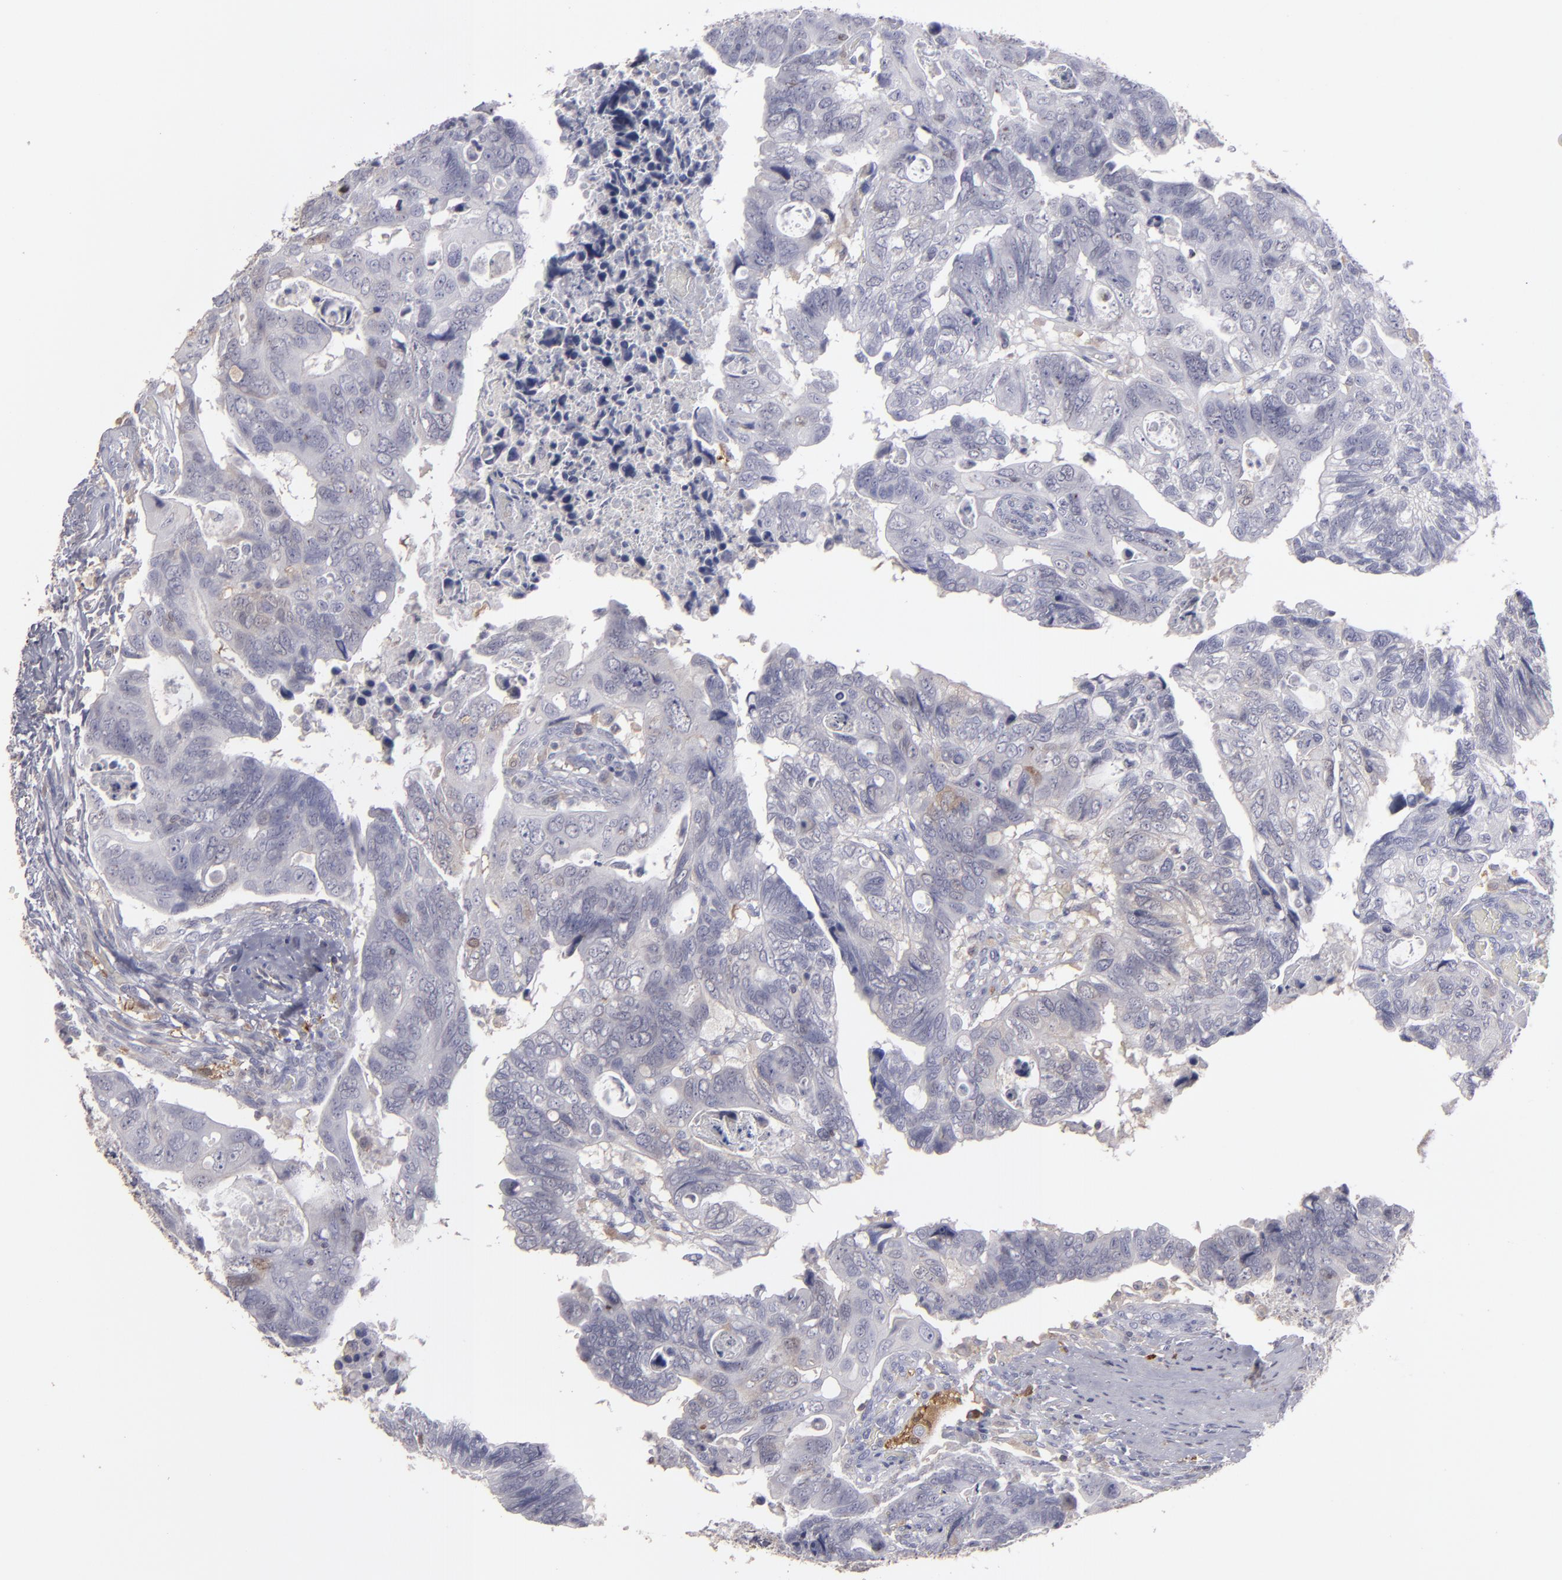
{"staining": {"intensity": "weak", "quantity": "<25%", "location": "cytoplasmic/membranous"}, "tissue": "colorectal cancer", "cell_type": "Tumor cells", "image_type": "cancer", "snomed": [{"axis": "morphology", "description": "Normal tissue, NOS"}, {"axis": "morphology", "description": "Adenocarcinoma, NOS"}, {"axis": "topography", "description": "Rectum"}], "caption": "Micrograph shows no protein positivity in tumor cells of adenocarcinoma (colorectal) tissue. Nuclei are stained in blue.", "gene": "SEMA3G", "patient": {"sex": "male", "age": 92}}